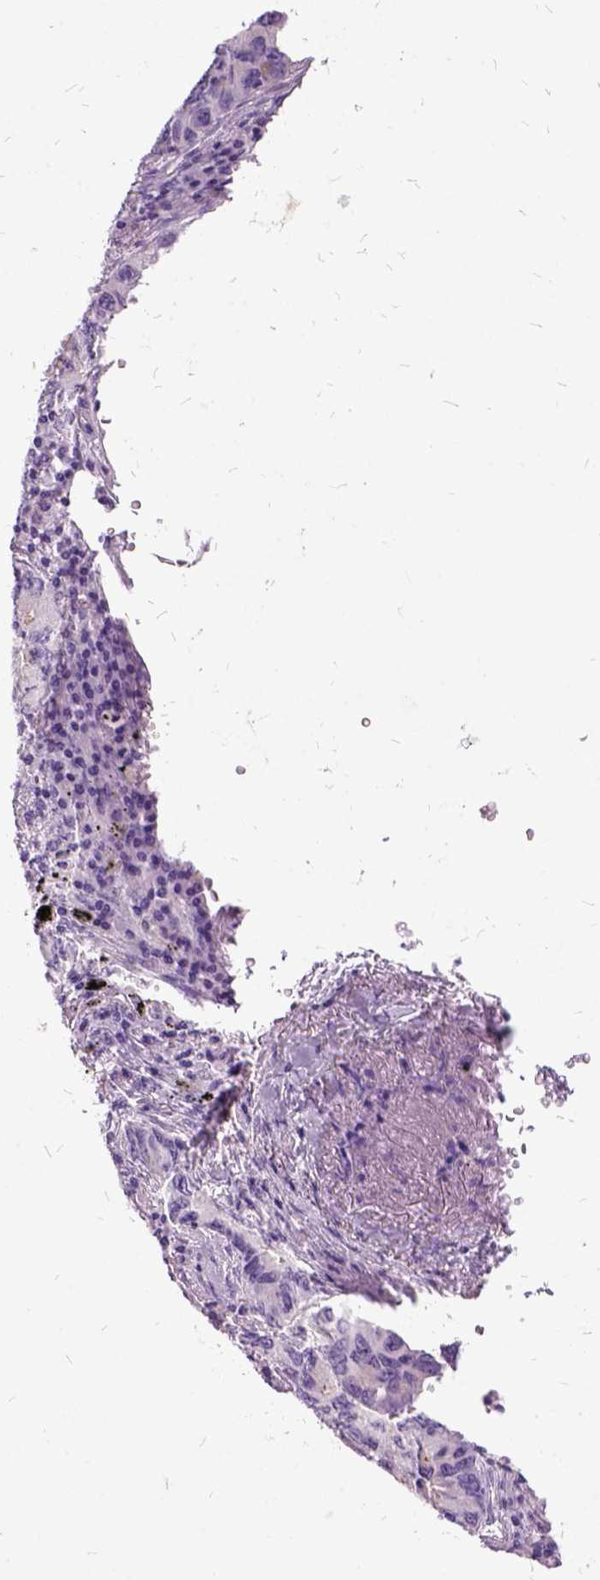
{"staining": {"intensity": "negative", "quantity": "none", "location": "none"}, "tissue": "lung cancer", "cell_type": "Tumor cells", "image_type": "cancer", "snomed": [{"axis": "morphology", "description": "Adenocarcinoma, NOS"}, {"axis": "morphology", "description": "Adenocarcinoma, metastatic, NOS"}, {"axis": "topography", "description": "Lymph node"}, {"axis": "topography", "description": "Lung"}], "caption": "DAB immunohistochemical staining of lung cancer demonstrates no significant staining in tumor cells. Brightfield microscopy of immunohistochemistry (IHC) stained with DAB (brown) and hematoxylin (blue), captured at high magnification.", "gene": "MME", "patient": {"sex": "female", "age": 54}}